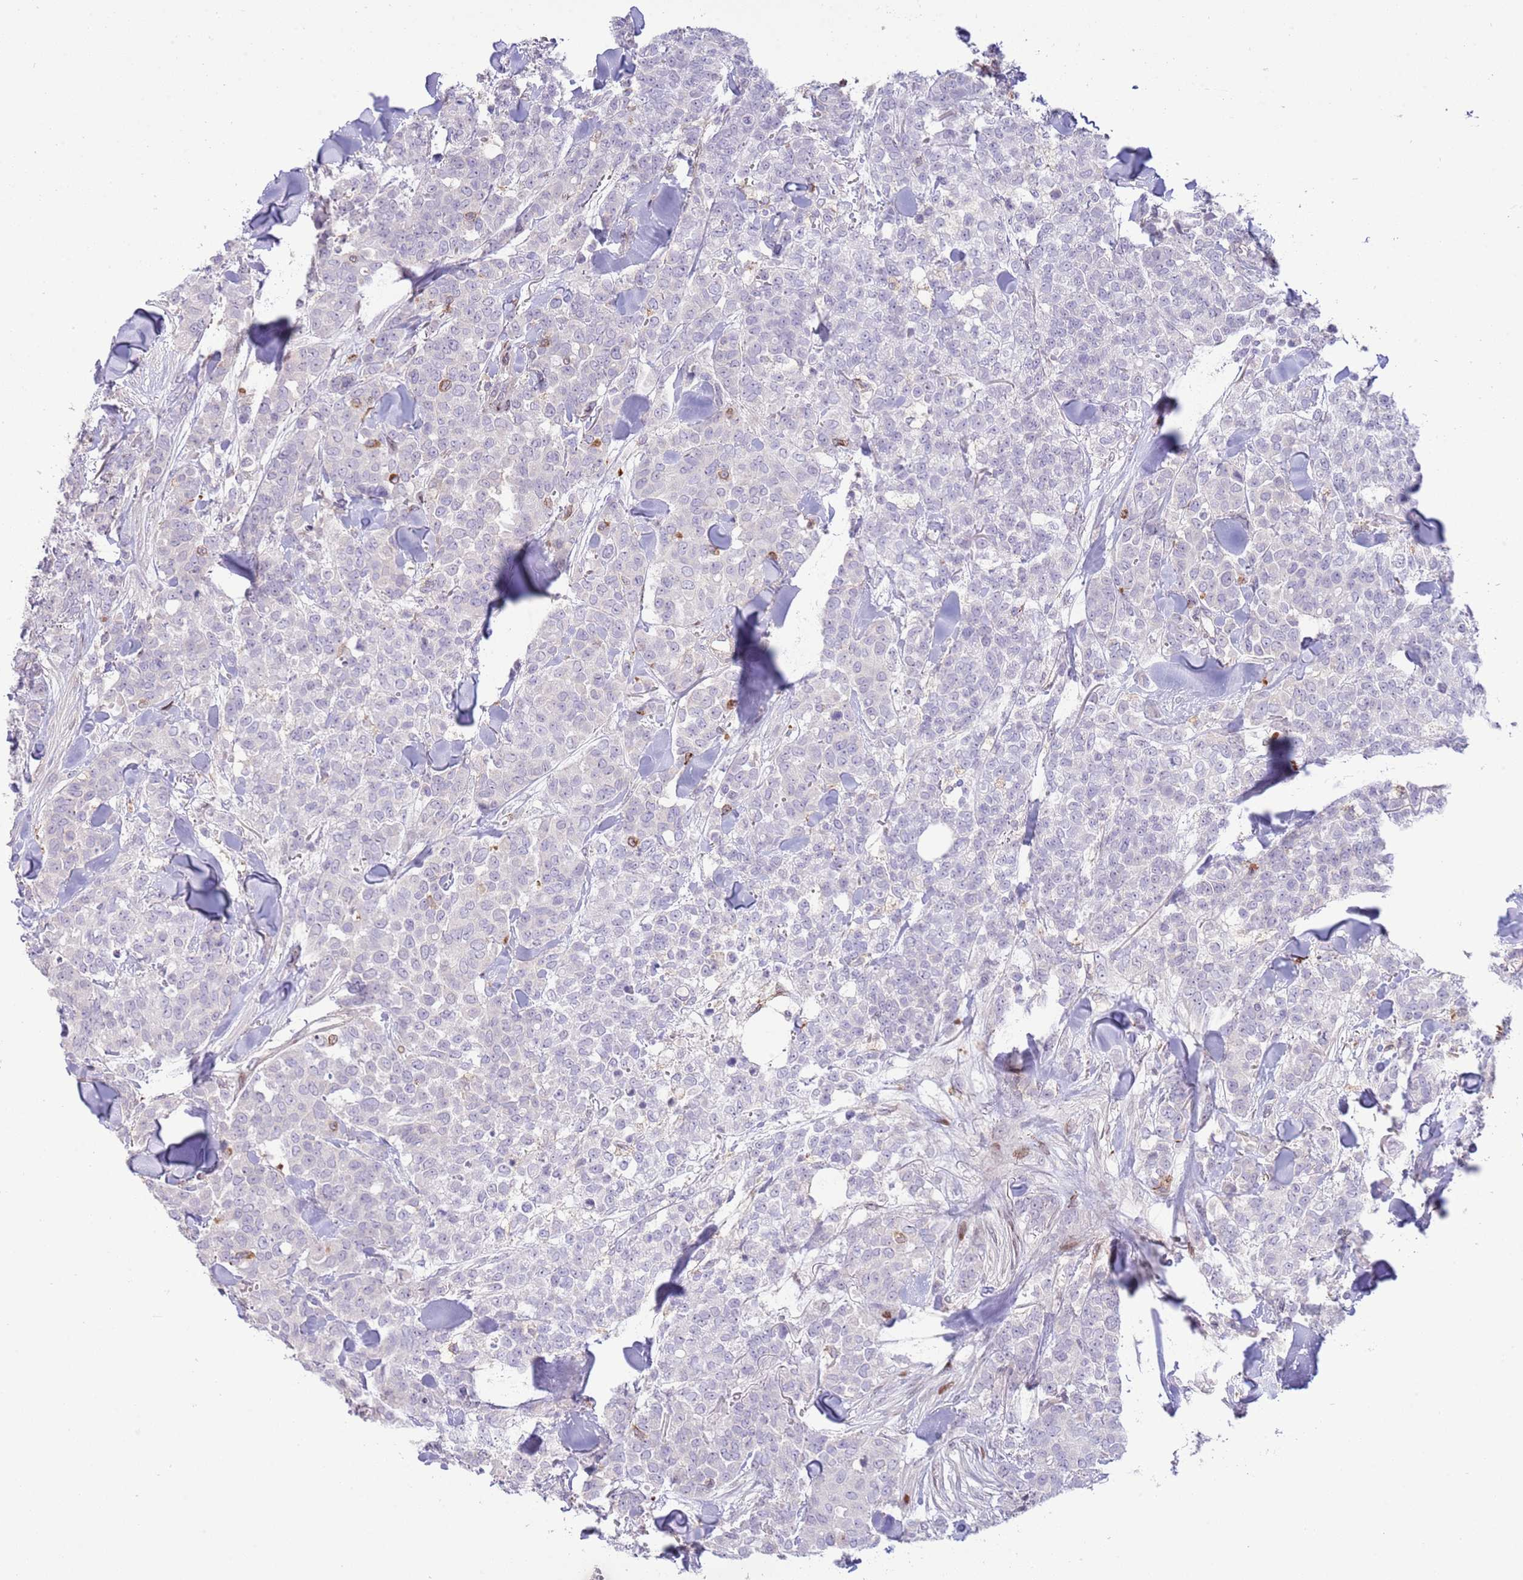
{"staining": {"intensity": "negative", "quantity": "none", "location": "none"}, "tissue": "breast cancer", "cell_type": "Tumor cells", "image_type": "cancer", "snomed": [{"axis": "morphology", "description": "Lobular carcinoma"}, {"axis": "topography", "description": "Breast"}], "caption": "The photomicrograph demonstrates no staining of tumor cells in breast cancer (lobular carcinoma).", "gene": "ANO8", "patient": {"sex": "female", "age": 91}}